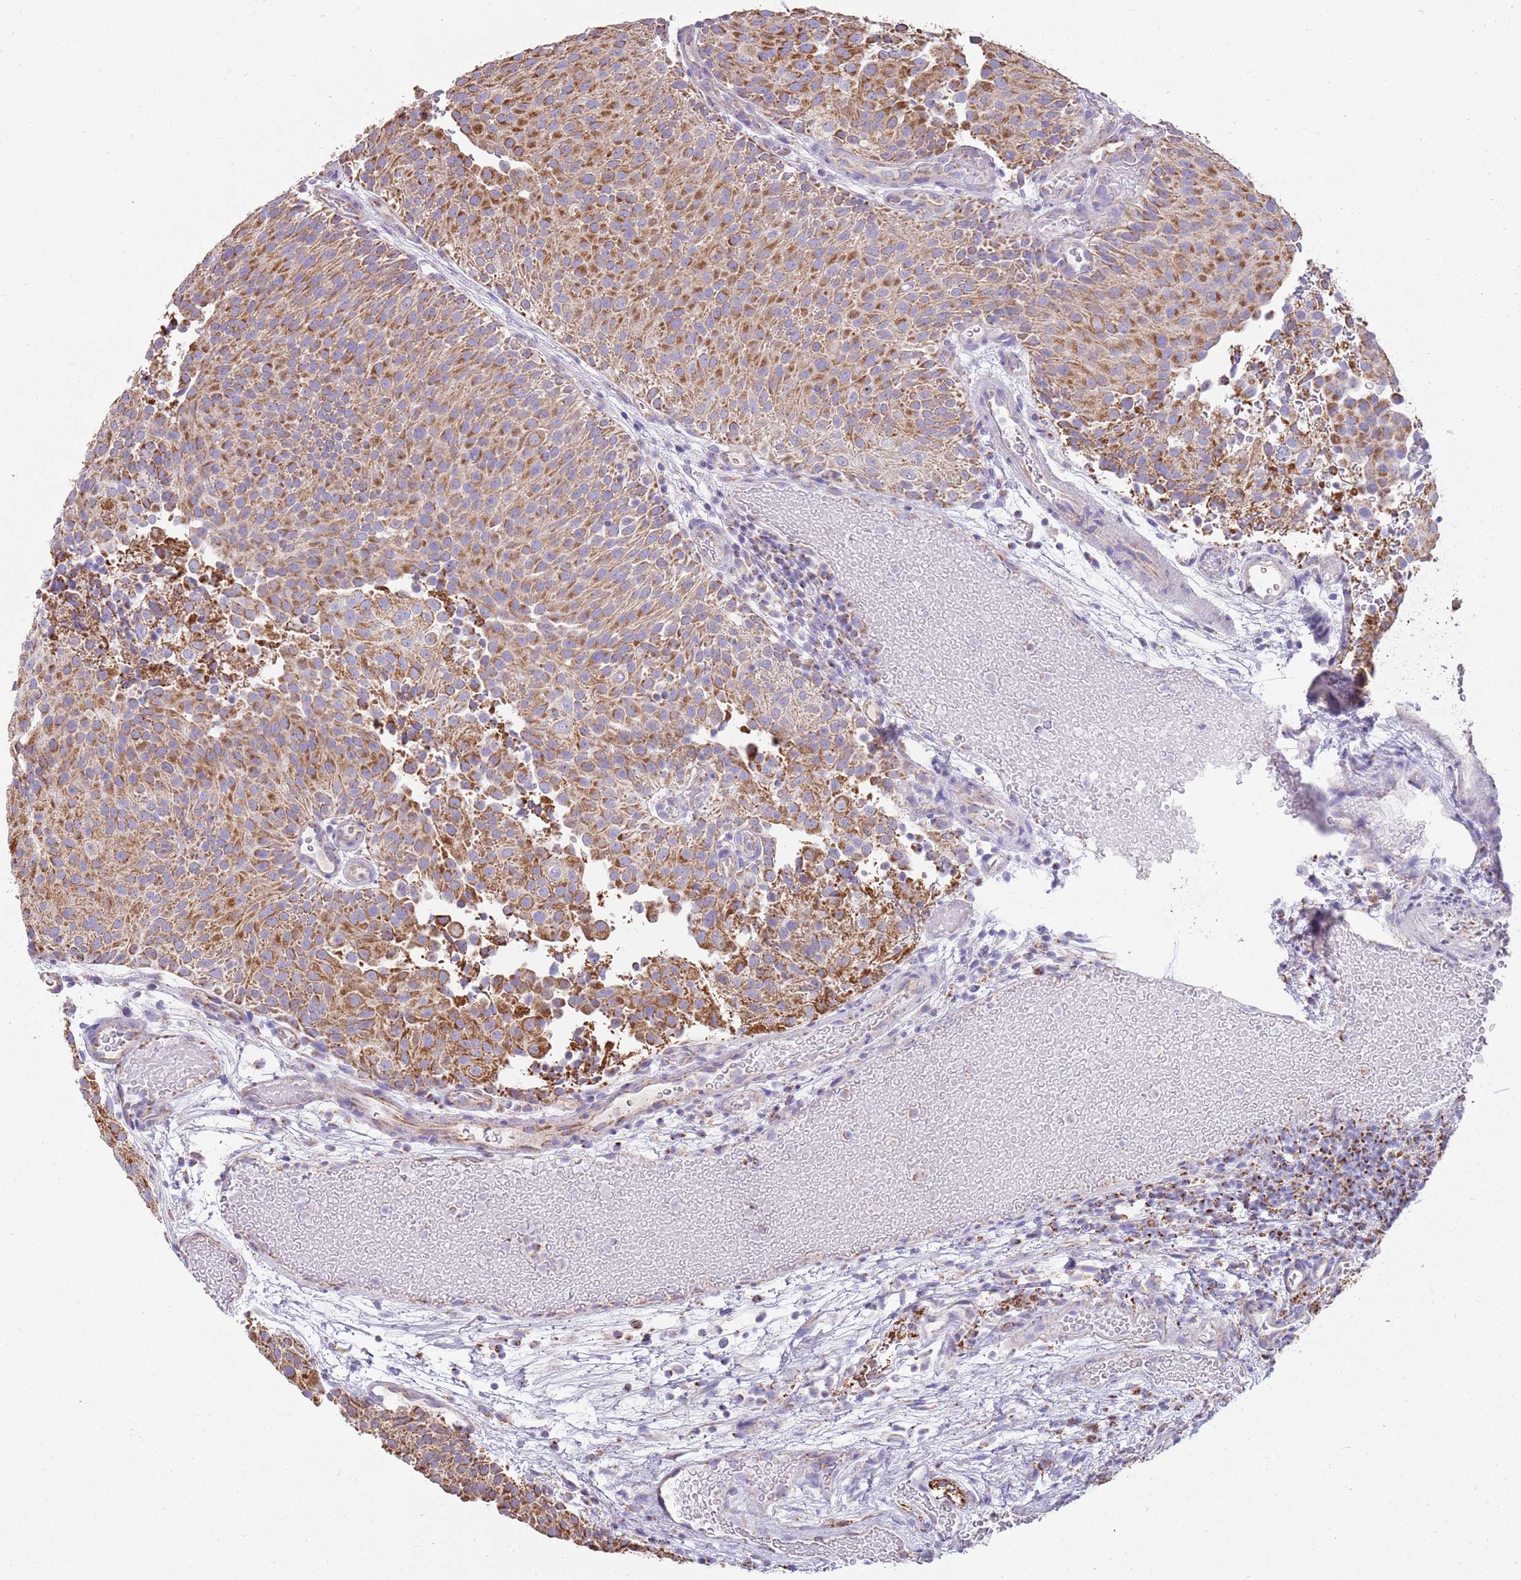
{"staining": {"intensity": "moderate", "quantity": ">75%", "location": "cytoplasmic/membranous"}, "tissue": "urothelial cancer", "cell_type": "Tumor cells", "image_type": "cancer", "snomed": [{"axis": "morphology", "description": "Urothelial carcinoma, Low grade"}, {"axis": "topography", "description": "Urinary bladder"}], "caption": "Immunohistochemistry photomicrograph of neoplastic tissue: urothelial cancer stained using IHC displays medium levels of moderate protein expression localized specifically in the cytoplasmic/membranous of tumor cells, appearing as a cytoplasmic/membranous brown color.", "gene": "TTLL1", "patient": {"sex": "male", "age": 78}}